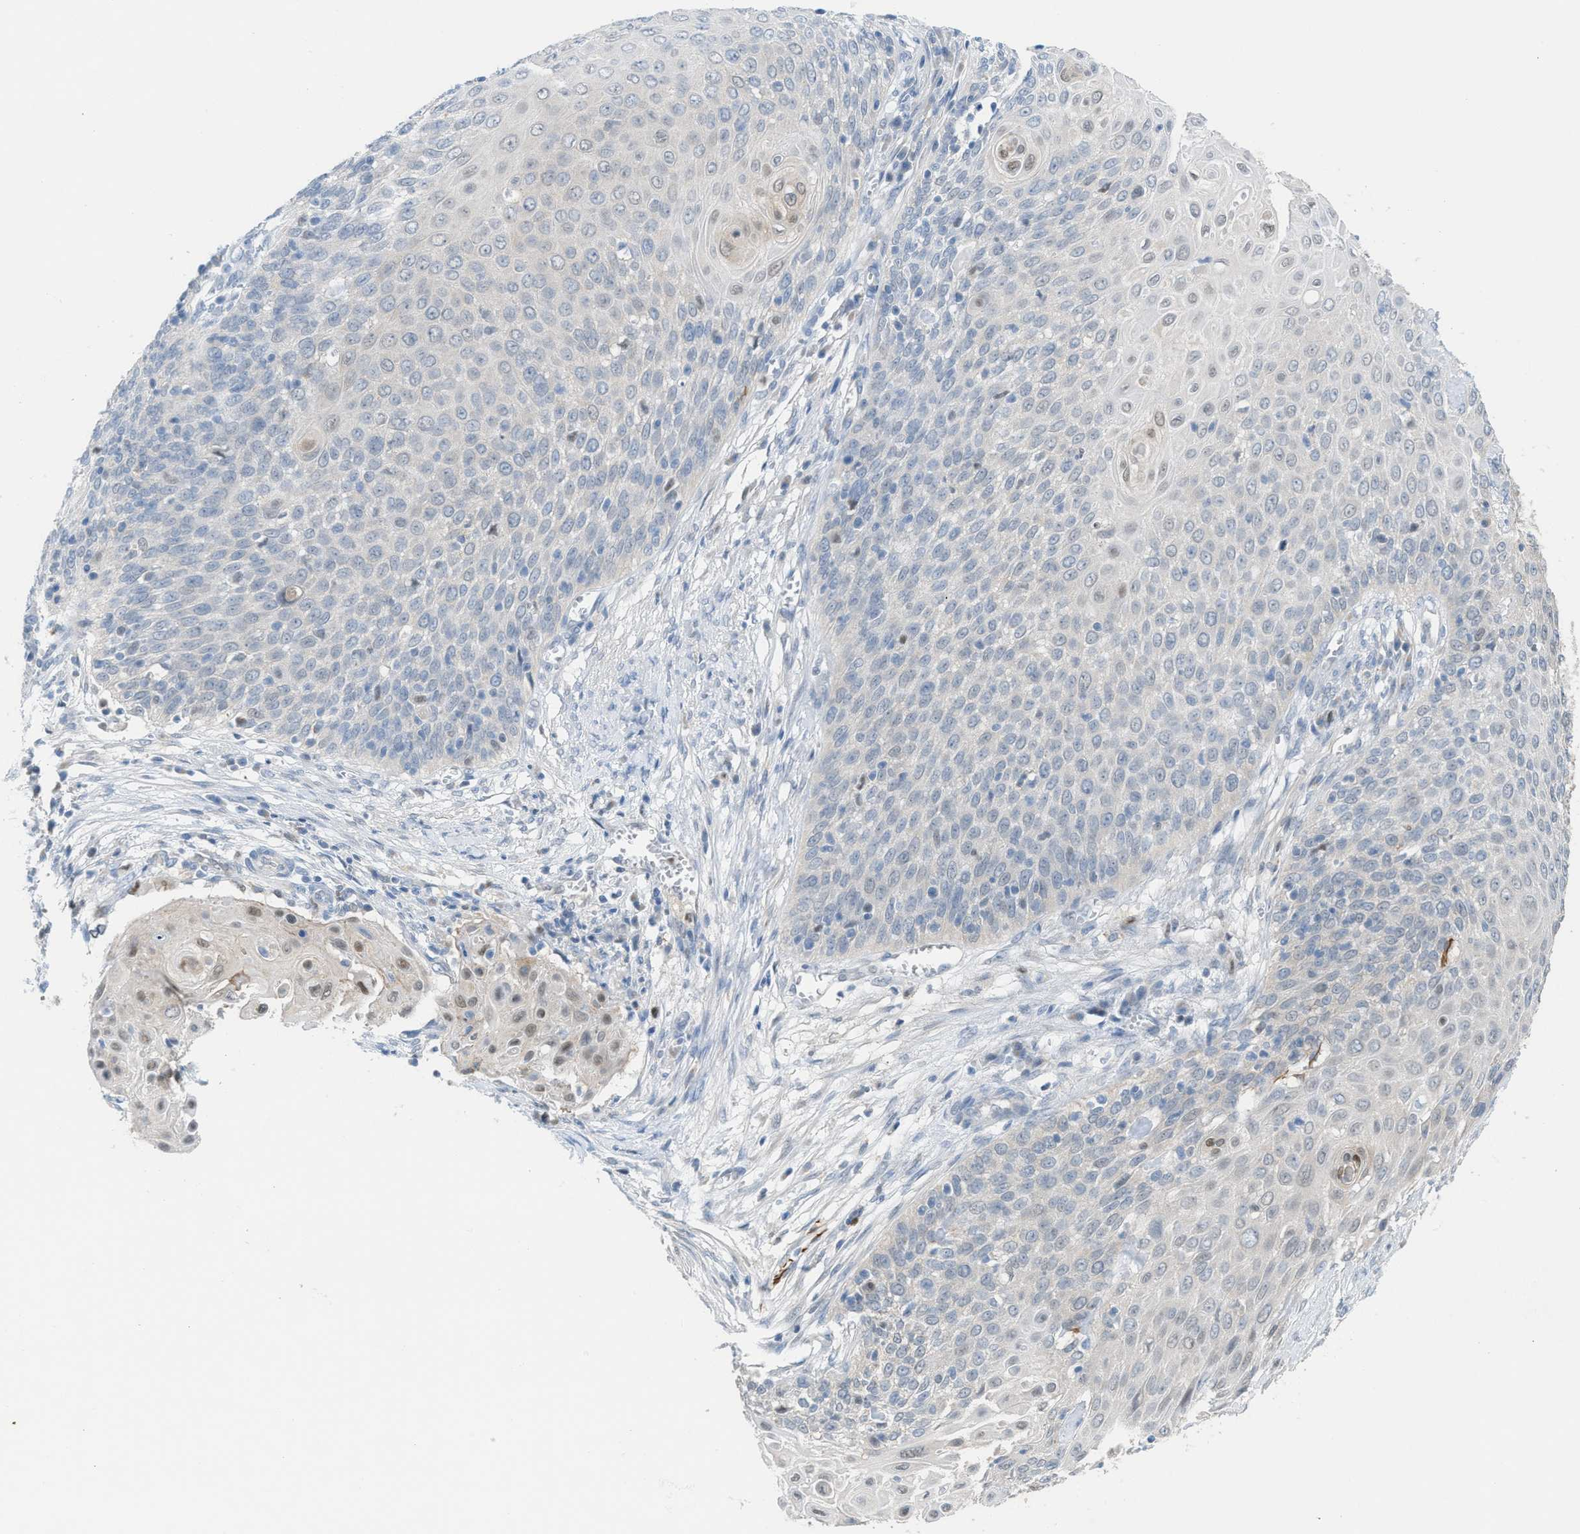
{"staining": {"intensity": "weak", "quantity": "<25%", "location": "nuclear"}, "tissue": "cervical cancer", "cell_type": "Tumor cells", "image_type": "cancer", "snomed": [{"axis": "morphology", "description": "Squamous cell carcinoma, NOS"}, {"axis": "topography", "description": "Cervix"}], "caption": "High power microscopy photomicrograph of an immunohistochemistry (IHC) histopathology image of cervical squamous cell carcinoma, revealing no significant expression in tumor cells. (IHC, brightfield microscopy, high magnification).", "gene": "PPM1D", "patient": {"sex": "female", "age": 39}}